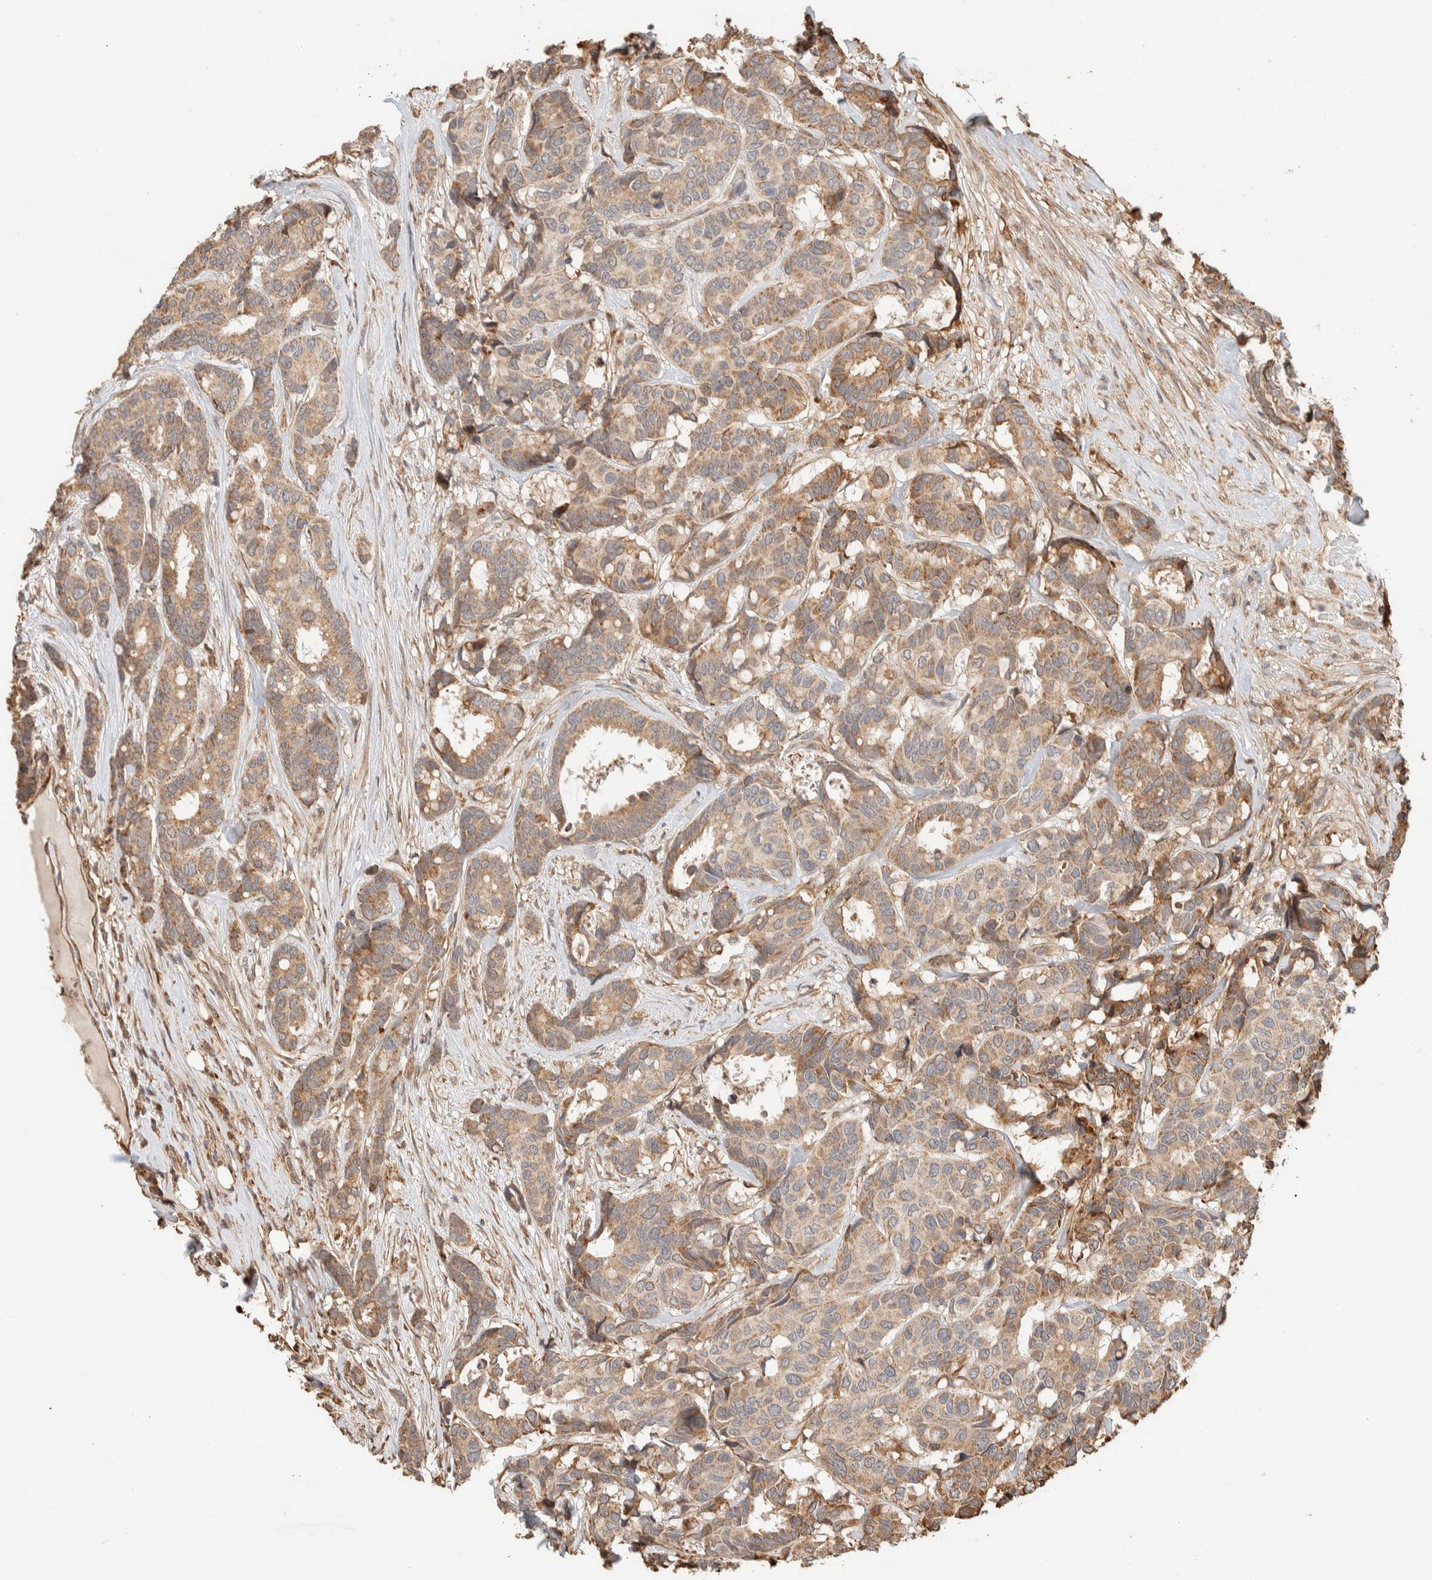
{"staining": {"intensity": "weak", "quantity": ">75%", "location": "cytoplasmic/membranous"}, "tissue": "breast cancer", "cell_type": "Tumor cells", "image_type": "cancer", "snomed": [{"axis": "morphology", "description": "Duct carcinoma"}, {"axis": "topography", "description": "Breast"}], "caption": "Tumor cells exhibit weak cytoplasmic/membranous positivity in about >75% of cells in invasive ductal carcinoma (breast). (DAB = brown stain, brightfield microscopy at high magnification).", "gene": "KIF9", "patient": {"sex": "female", "age": 87}}